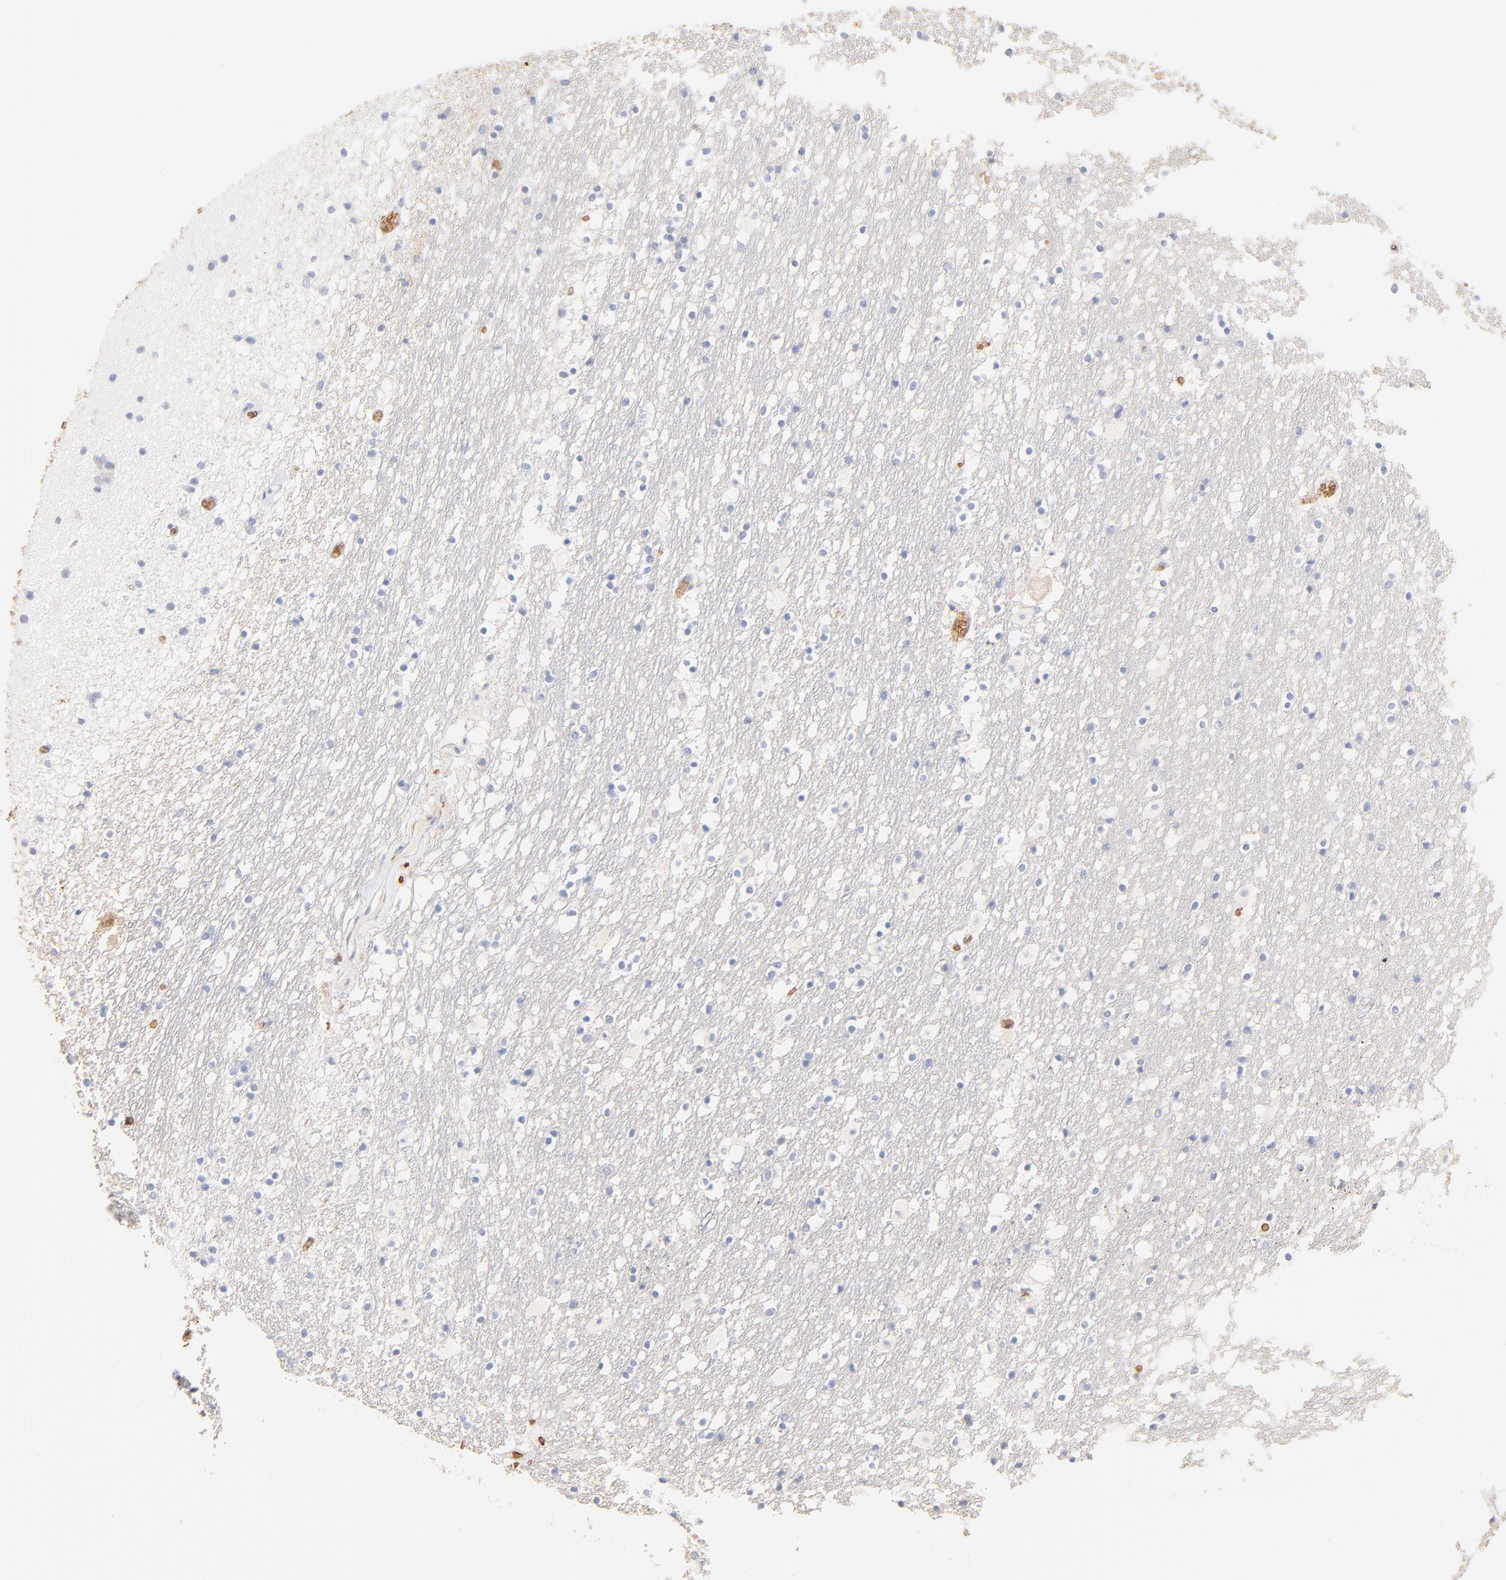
{"staining": {"intensity": "negative", "quantity": "none", "location": "none"}, "tissue": "caudate", "cell_type": "Glial cells", "image_type": "normal", "snomed": [{"axis": "morphology", "description": "Normal tissue, NOS"}, {"axis": "topography", "description": "Lateral ventricle wall"}], "caption": "A high-resolution histopathology image shows immunohistochemistry staining of benign caudate, which exhibits no significant expression in glial cells. (Stains: DAB immunohistochemistry with hematoxylin counter stain, Microscopy: brightfield microscopy at high magnification).", "gene": "SPTB", "patient": {"sex": "male", "age": 45}}